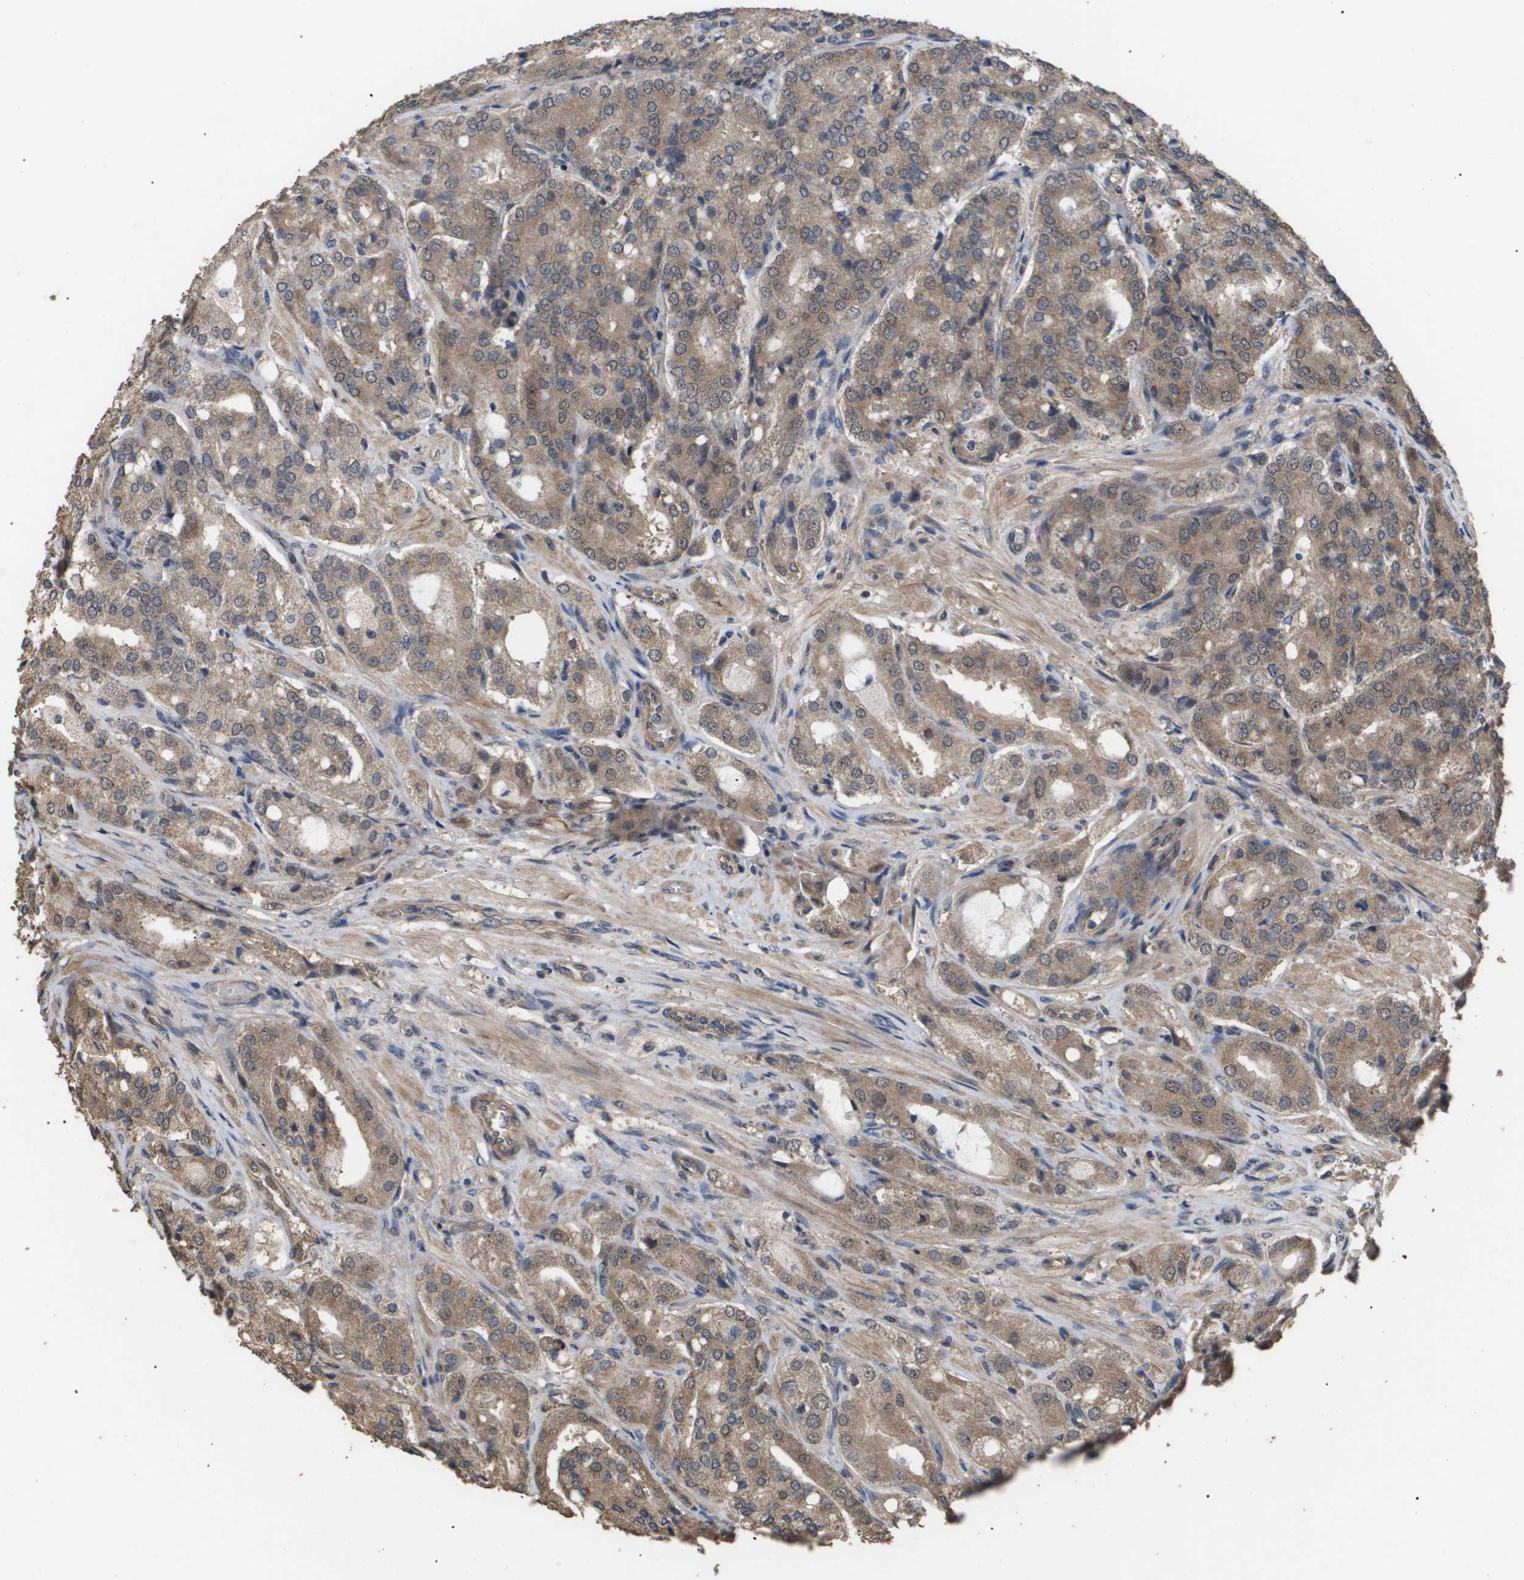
{"staining": {"intensity": "moderate", "quantity": ">75%", "location": "cytoplasmic/membranous"}, "tissue": "prostate cancer", "cell_type": "Tumor cells", "image_type": "cancer", "snomed": [{"axis": "morphology", "description": "Adenocarcinoma, High grade"}, {"axis": "topography", "description": "Prostate"}], "caption": "Prostate cancer (adenocarcinoma (high-grade)) stained with a protein marker displays moderate staining in tumor cells.", "gene": "CUL5", "patient": {"sex": "male", "age": 65}}